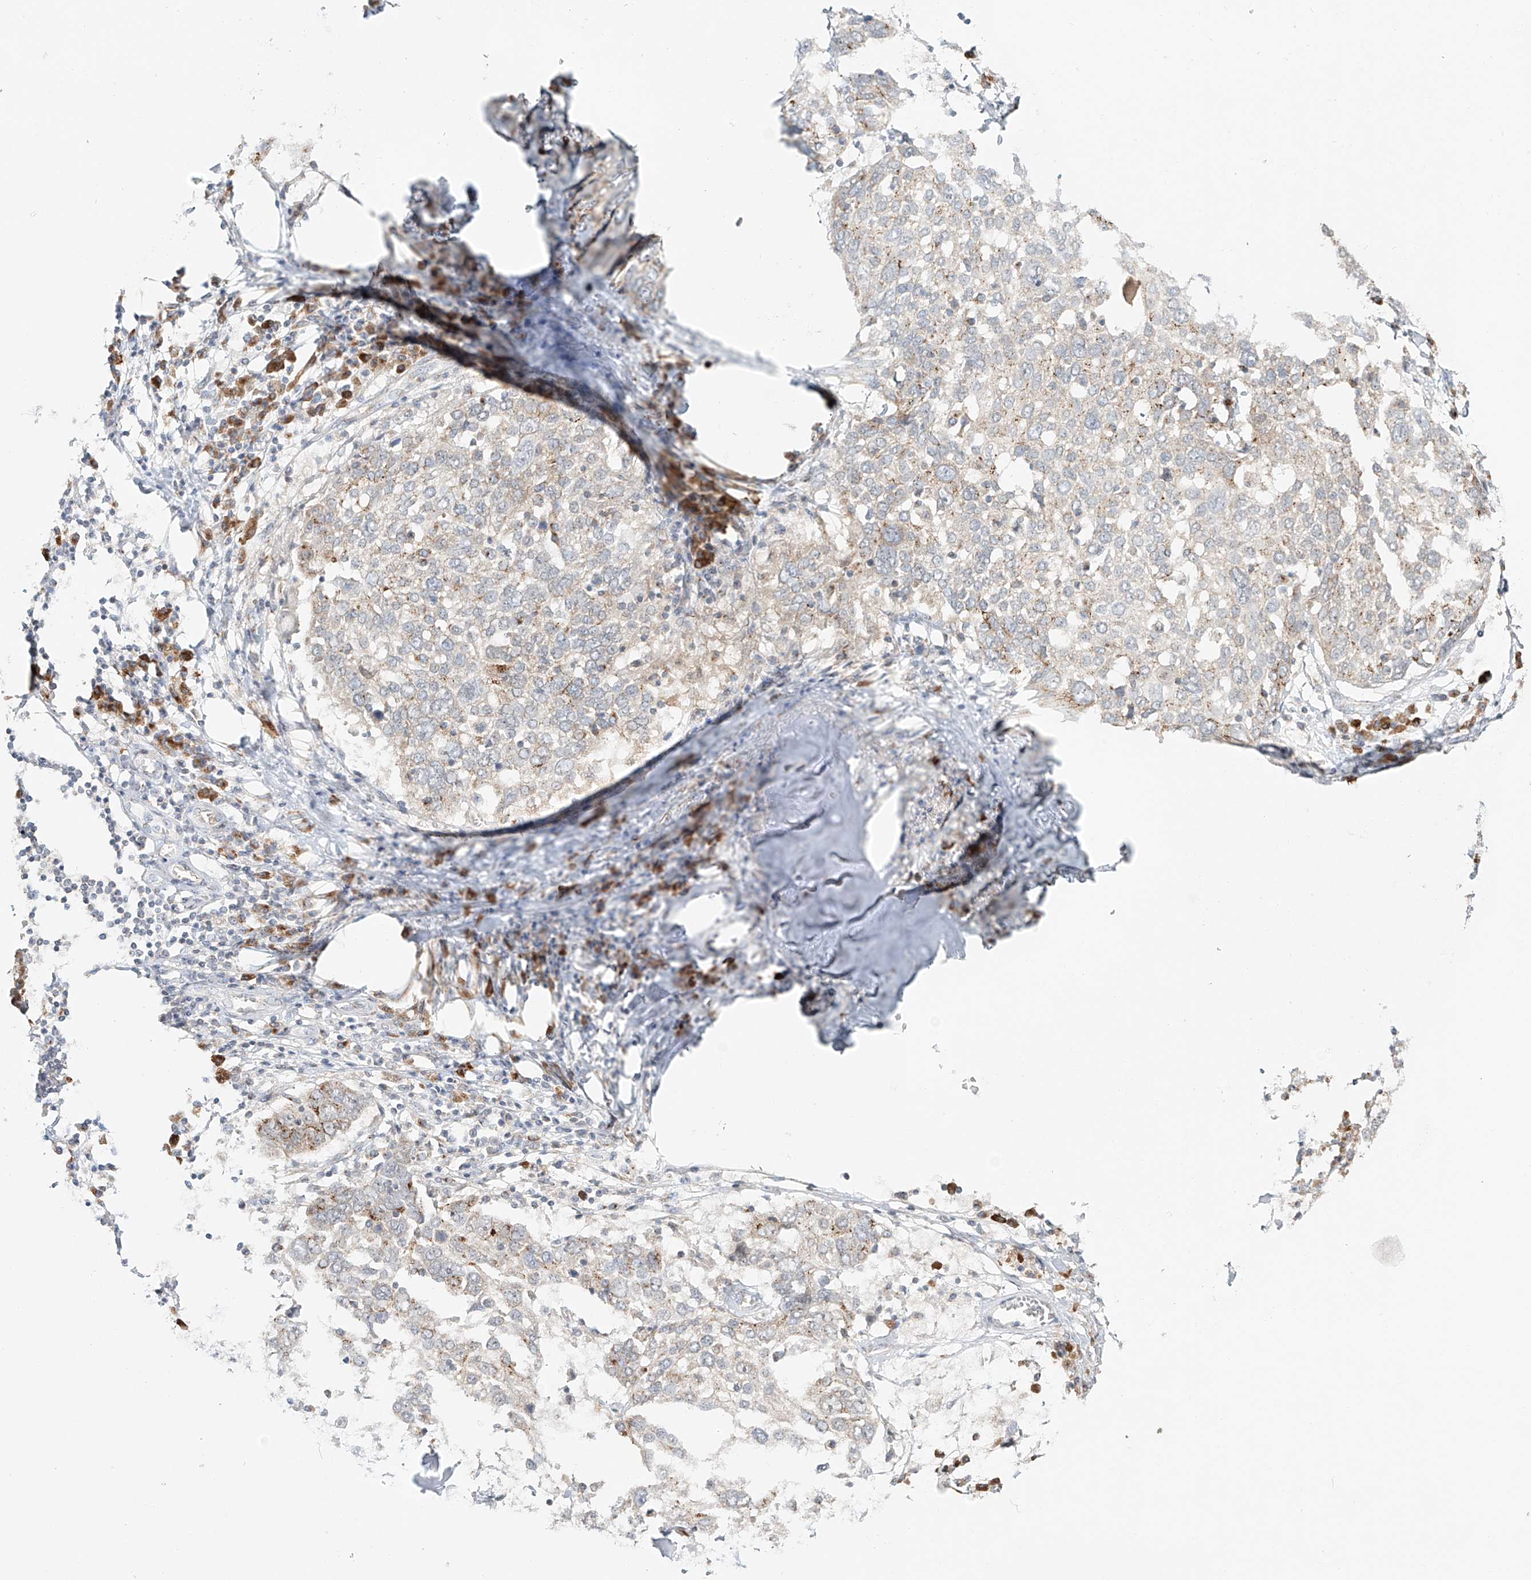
{"staining": {"intensity": "weak", "quantity": "25%-75%", "location": "cytoplasmic/membranous"}, "tissue": "lung cancer", "cell_type": "Tumor cells", "image_type": "cancer", "snomed": [{"axis": "morphology", "description": "Squamous cell carcinoma, NOS"}, {"axis": "topography", "description": "Lung"}], "caption": "IHC image of neoplastic tissue: human squamous cell carcinoma (lung) stained using IHC demonstrates low levels of weak protein expression localized specifically in the cytoplasmic/membranous of tumor cells, appearing as a cytoplasmic/membranous brown color.", "gene": "BSDC1", "patient": {"sex": "male", "age": 65}}